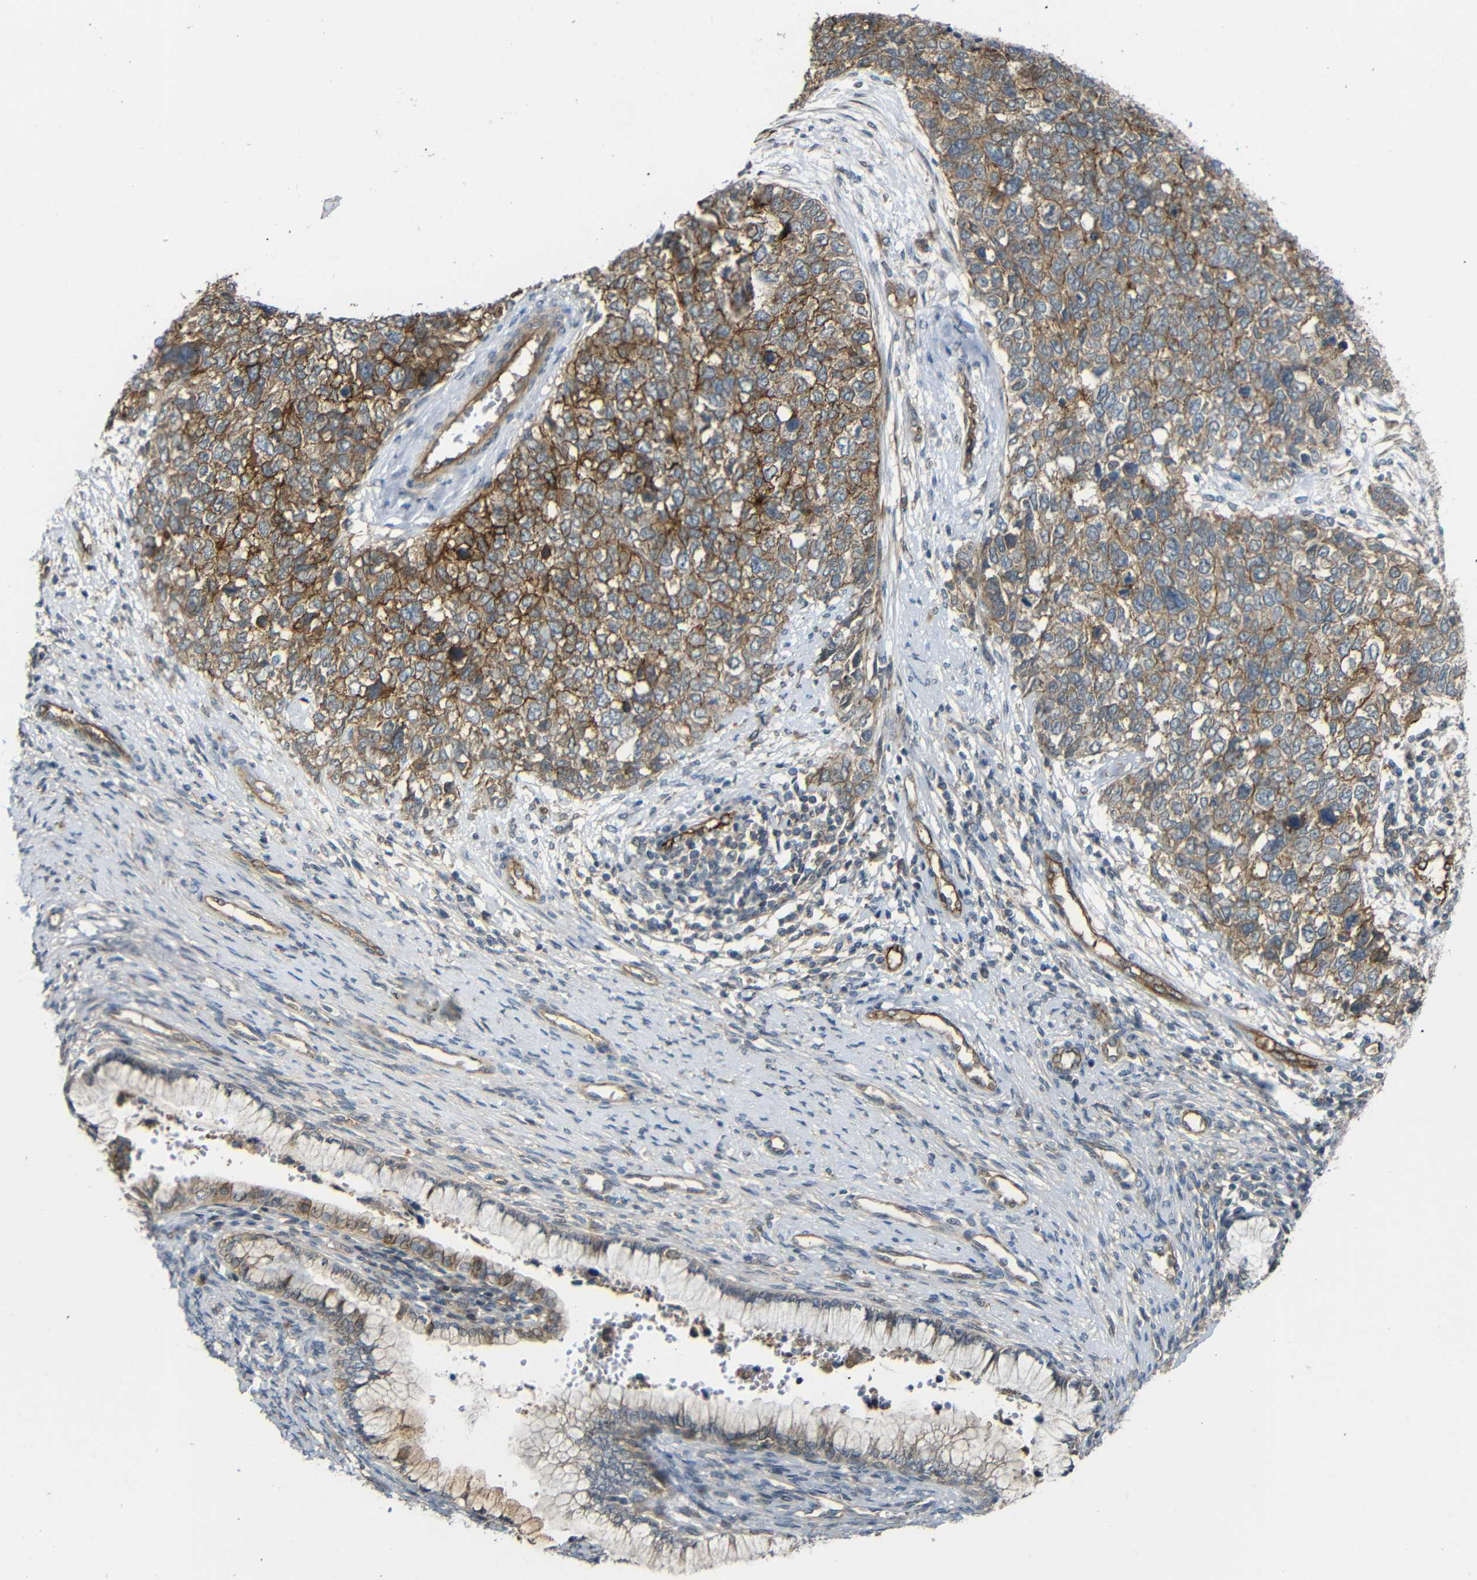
{"staining": {"intensity": "moderate", "quantity": ">75%", "location": "cytoplasmic/membranous"}, "tissue": "cervical cancer", "cell_type": "Tumor cells", "image_type": "cancer", "snomed": [{"axis": "morphology", "description": "Squamous cell carcinoma, NOS"}, {"axis": "topography", "description": "Cervix"}], "caption": "Protein expression analysis of cervical squamous cell carcinoma reveals moderate cytoplasmic/membranous positivity in about >75% of tumor cells. Using DAB (brown) and hematoxylin (blue) stains, captured at high magnification using brightfield microscopy.", "gene": "RELL1", "patient": {"sex": "female", "age": 63}}